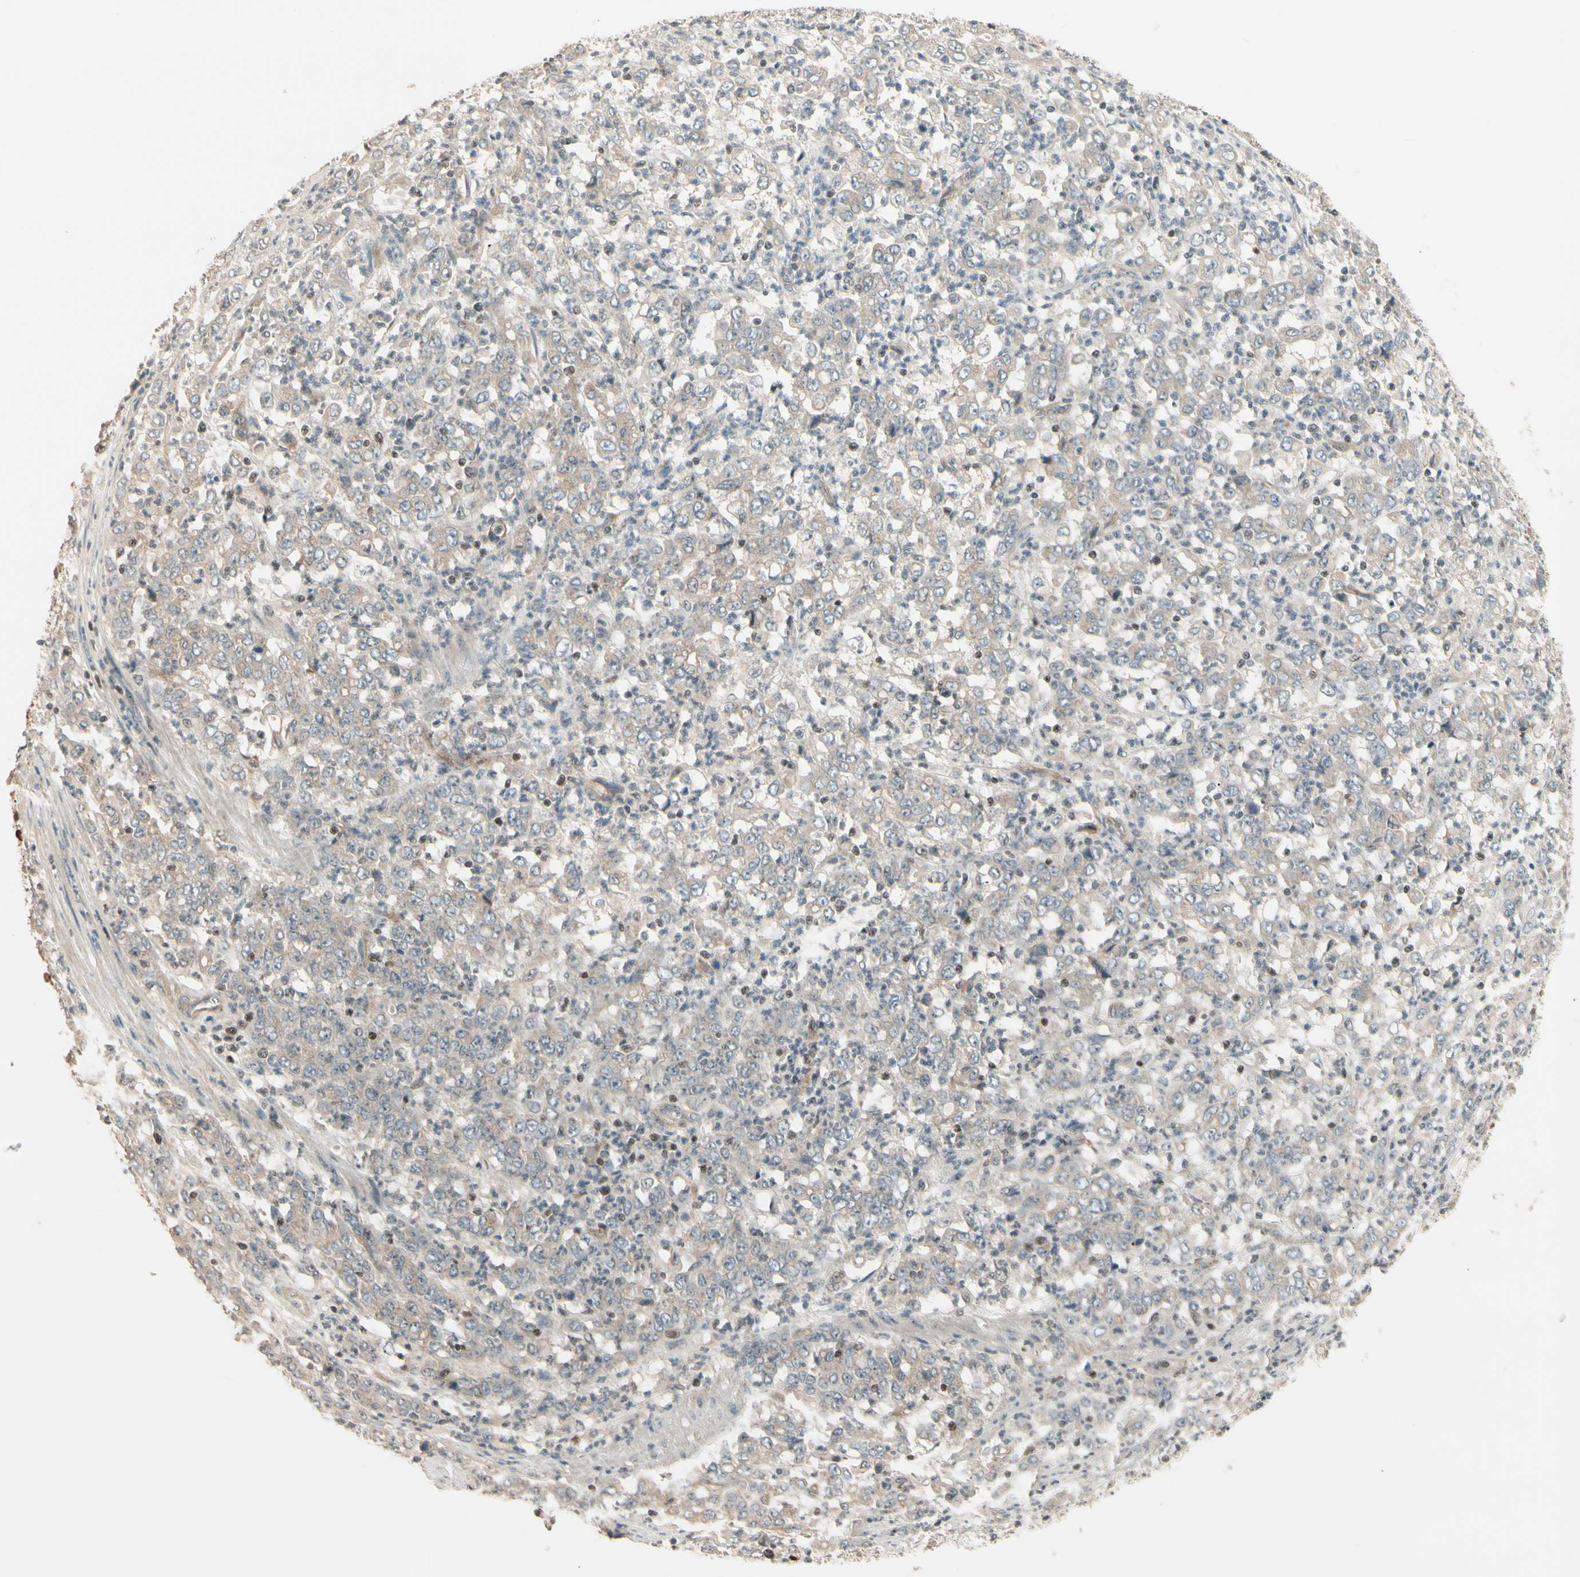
{"staining": {"intensity": "weak", "quantity": ">75%", "location": "cytoplasmic/membranous"}, "tissue": "stomach cancer", "cell_type": "Tumor cells", "image_type": "cancer", "snomed": [{"axis": "morphology", "description": "Adenocarcinoma, NOS"}, {"axis": "topography", "description": "Stomach, lower"}], "caption": "Protein staining of stomach adenocarcinoma tissue reveals weak cytoplasmic/membranous positivity in about >75% of tumor cells.", "gene": "NFYA", "patient": {"sex": "female", "age": 71}}